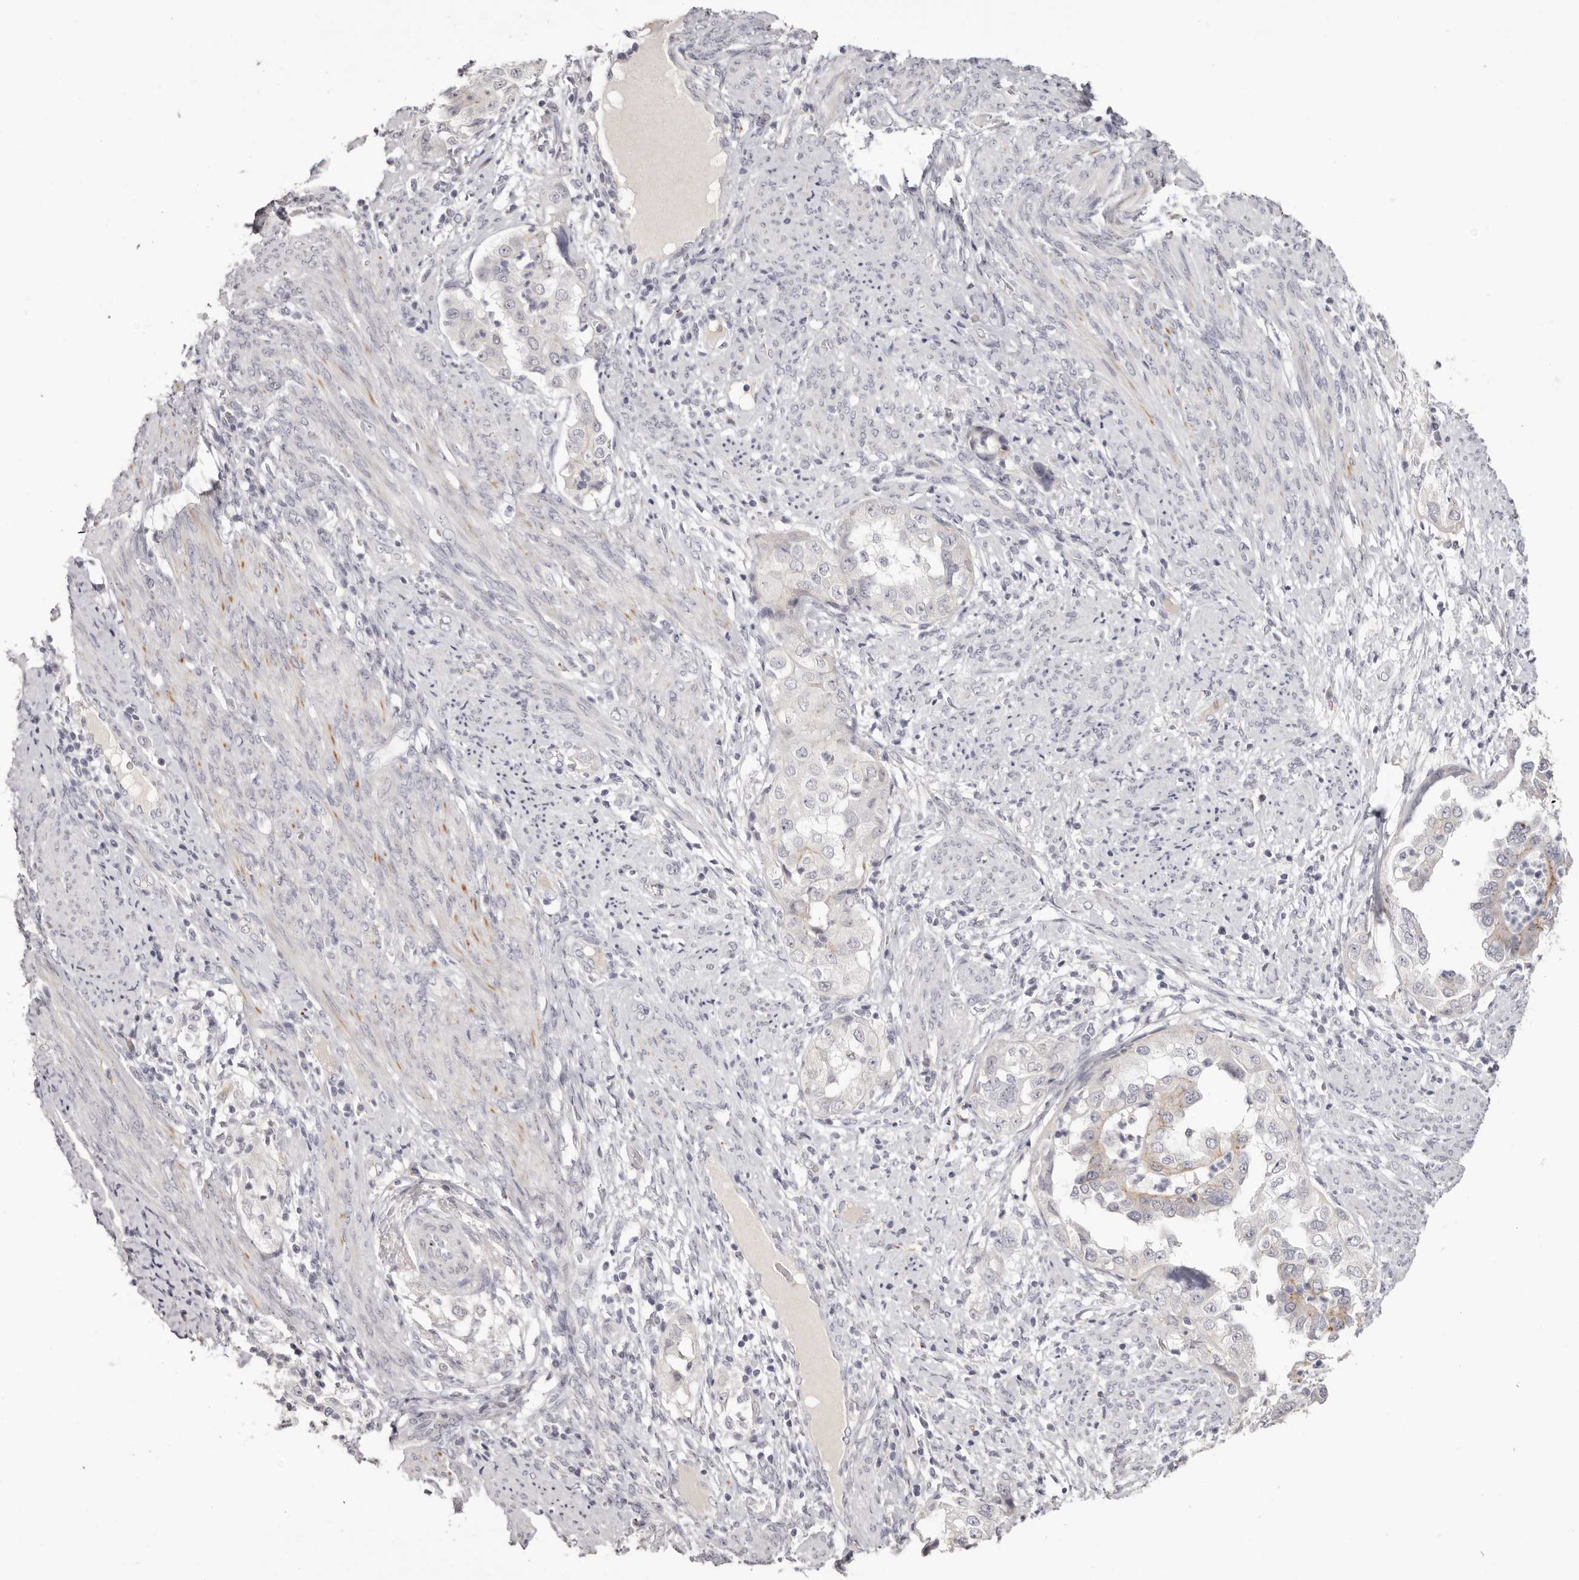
{"staining": {"intensity": "weak", "quantity": "<25%", "location": "cytoplasmic/membranous"}, "tissue": "endometrial cancer", "cell_type": "Tumor cells", "image_type": "cancer", "snomed": [{"axis": "morphology", "description": "Adenocarcinoma, NOS"}, {"axis": "topography", "description": "Endometrium"}], "caption": "This is an immunohistochemistry (IHC) micrograph of endometrial cancer (adenocarcinoma). There is no positivity in tumor cells.", "gene": "PCDHB6", "patient": {"sex": "female", "age": 85}}